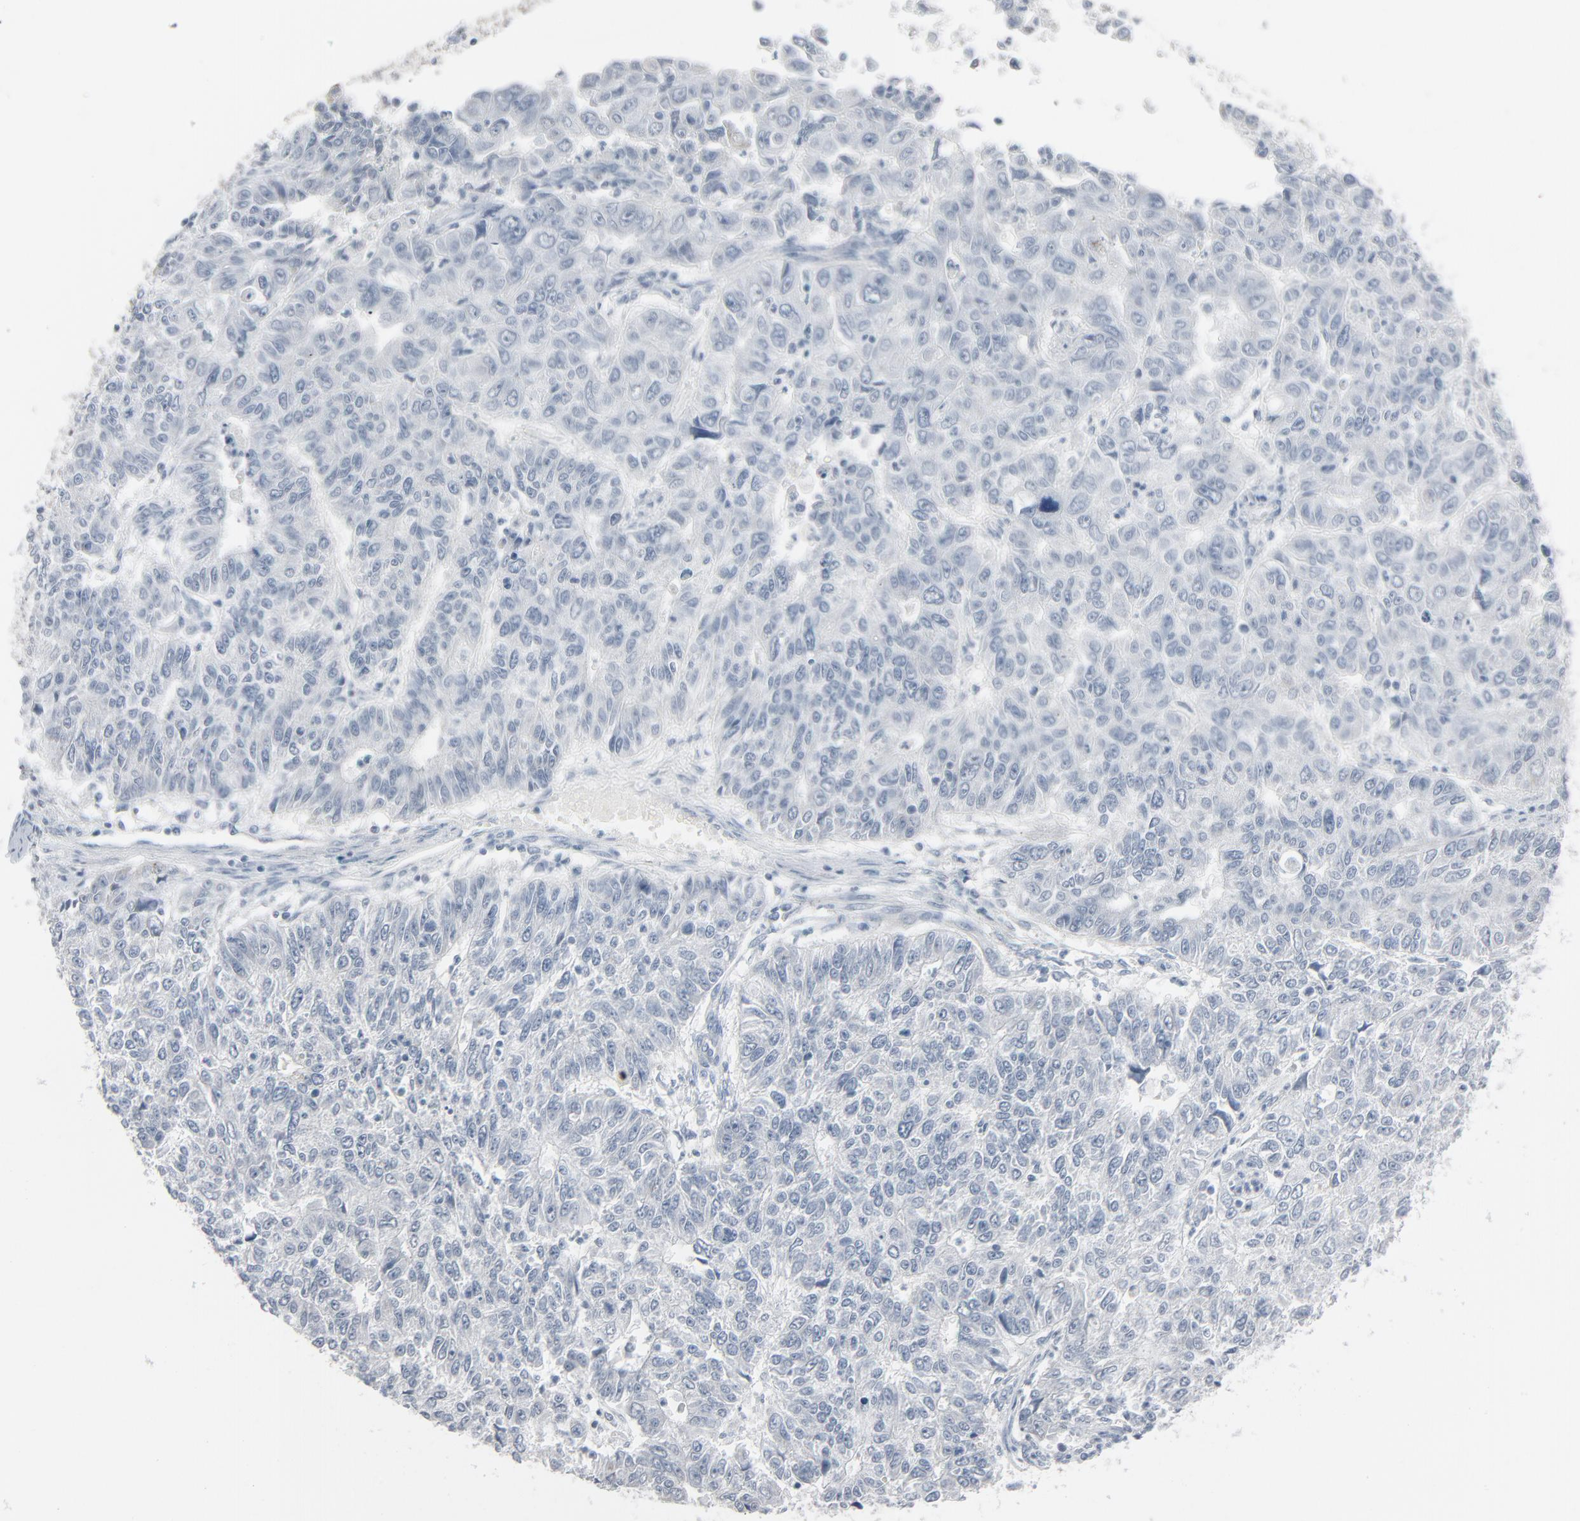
{"staining": {"intensity": "negative", "quantity": "none", "location": "none"}, "tissue": "endometrial cancer", "cell_type": "Tumor cells", "image_type": "cancer", "snomed": [{"axis": "morphology", "description": "Adenocarcinoma, NOS"}, {"axis": "topography", "description": "Endometrium"}], "caption": "IHC image of neoplastic tissue: endometrial cancer stained with DAB displays no significant protein staining in tumor cells.", "gene": "SAGE1", "patient": {"sex": "female", "age": 42}}